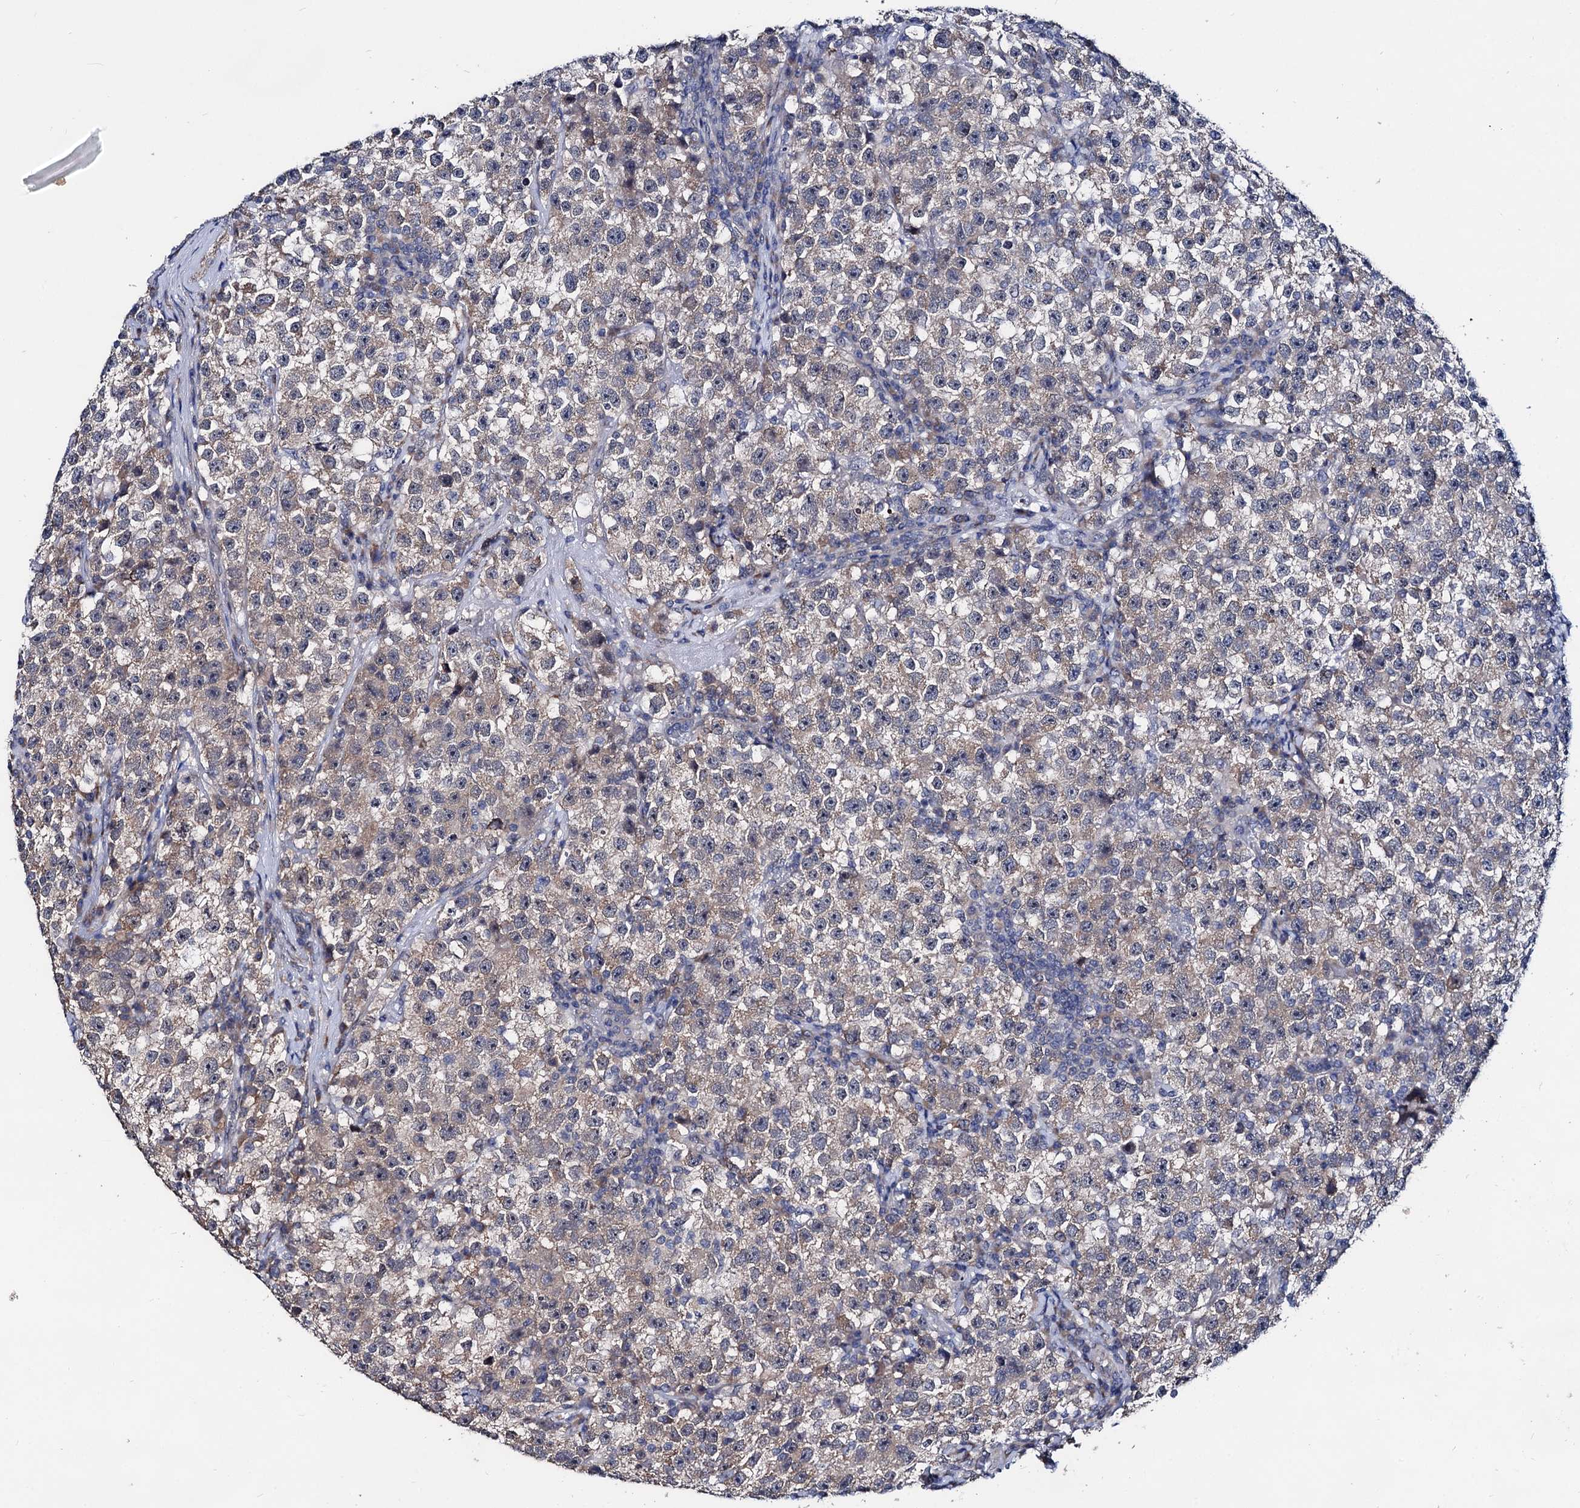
{"staining": {"intensity": "negative", "quantity": "none", "location": "none"}, "tissue": "testis cancer", "cell_type": "Tumor cells", "image_type": "cancer", "snomed": [{"axis": "morphology", "description": "Seminoma, NOS"}, {"axis": "topography", "description": "Testis"}], "caption": "Histopathology image shows no significant protein positivity in tumor cells of seminoma (testis). The staining was performed using DAB to visualize the protein expression in brown, while the nuclei were stained in blue with hematoxylin (Magnification: 20x).", "gene": "CAPRIN2", "patient": {"sex": "male", "age": 22}}